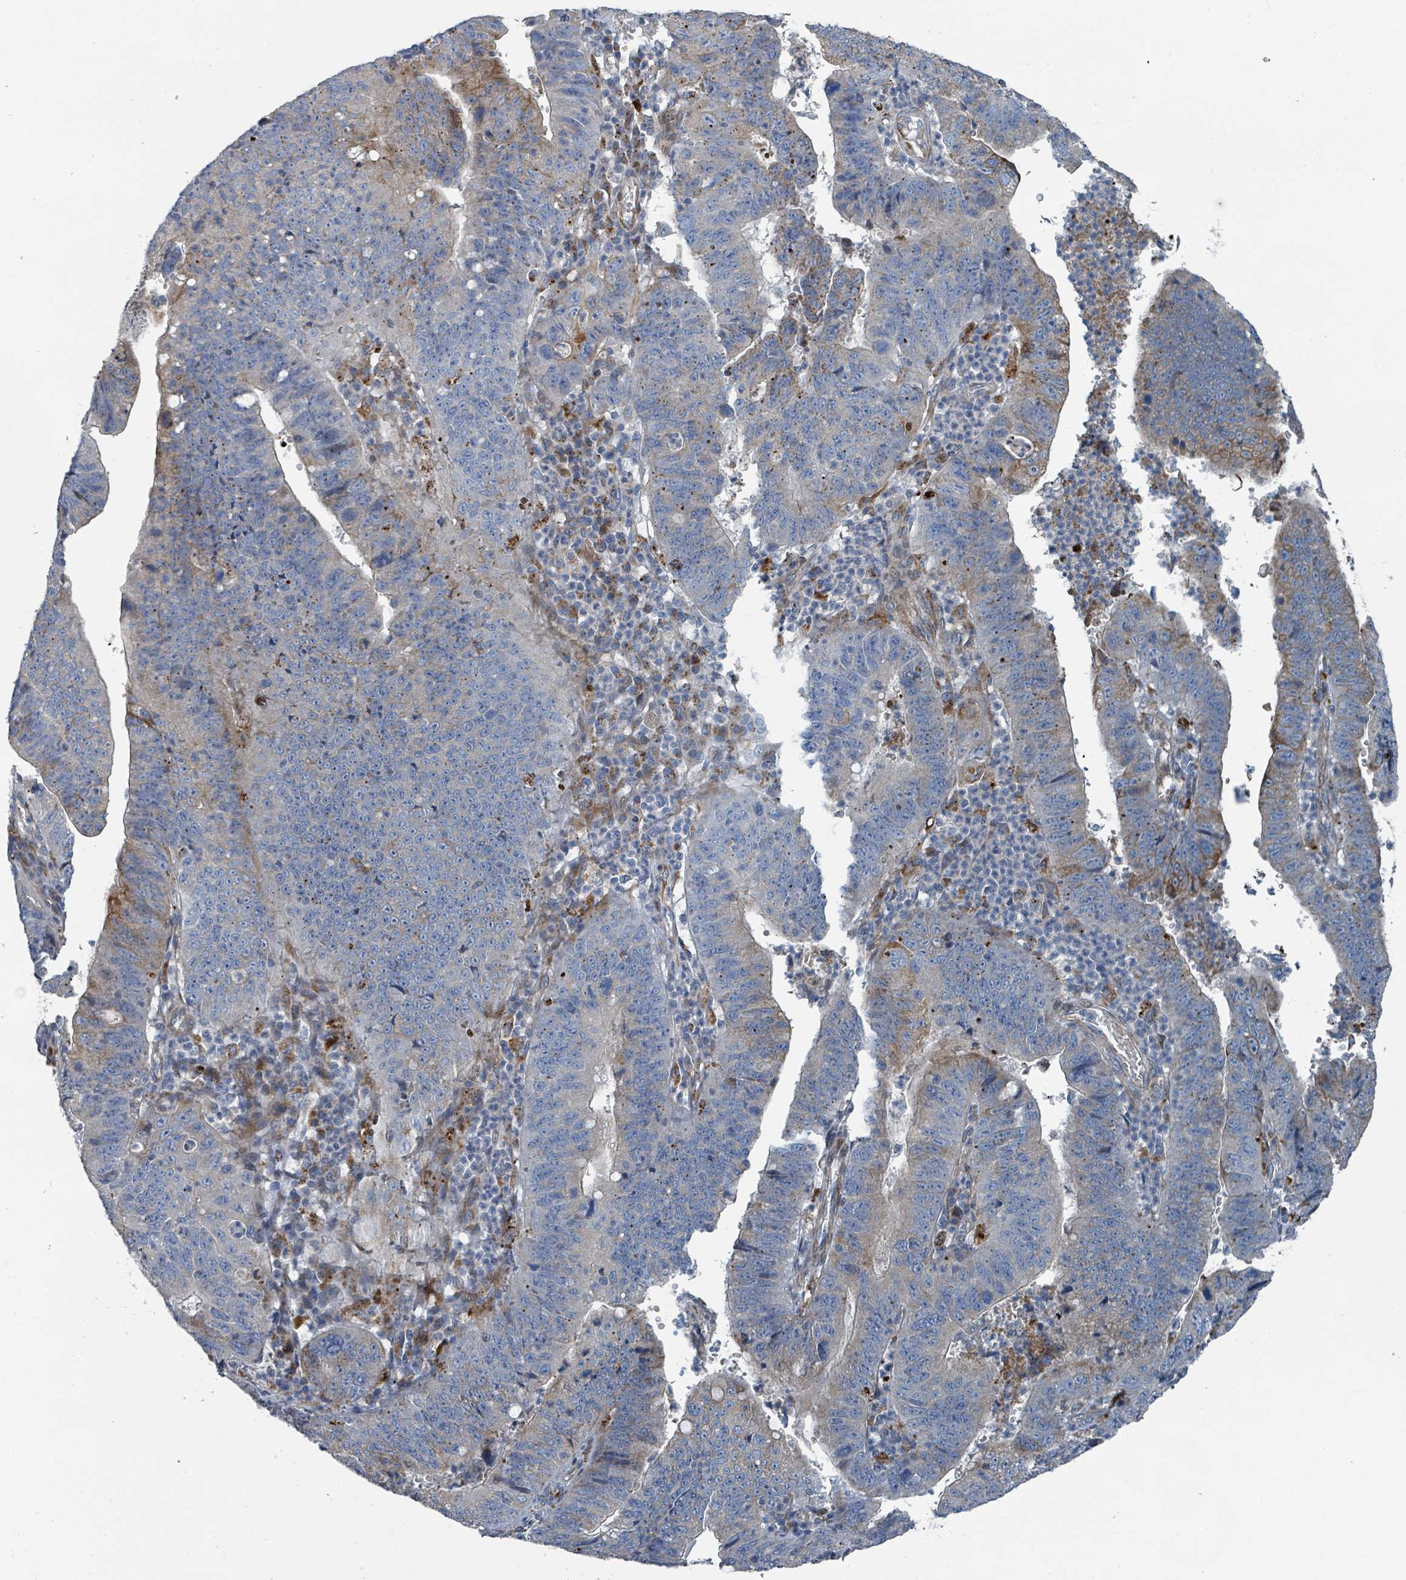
{"staining": {"intensity": "moderate", "quantity": "<25%", "location": "cytoplasmic/membranous"}, "tissue": "stomach cancer", "cell_type": "Tumor cells", "image_type": "cancer", "snomed": [{"axis": "morphology", "description": "Adenocarcinoma, NOS"}, {"axis": "topography", "description": "Stomach"}], "caption": "Human stomach cancer (adenocarcinoma) stained for a protein (brown) reveals moderate cytoplasmic/membranous positive staining in about <25% of tumor cells.", "gene": "DIPK2A", "patient": {"sex": "male", "age": 59}}